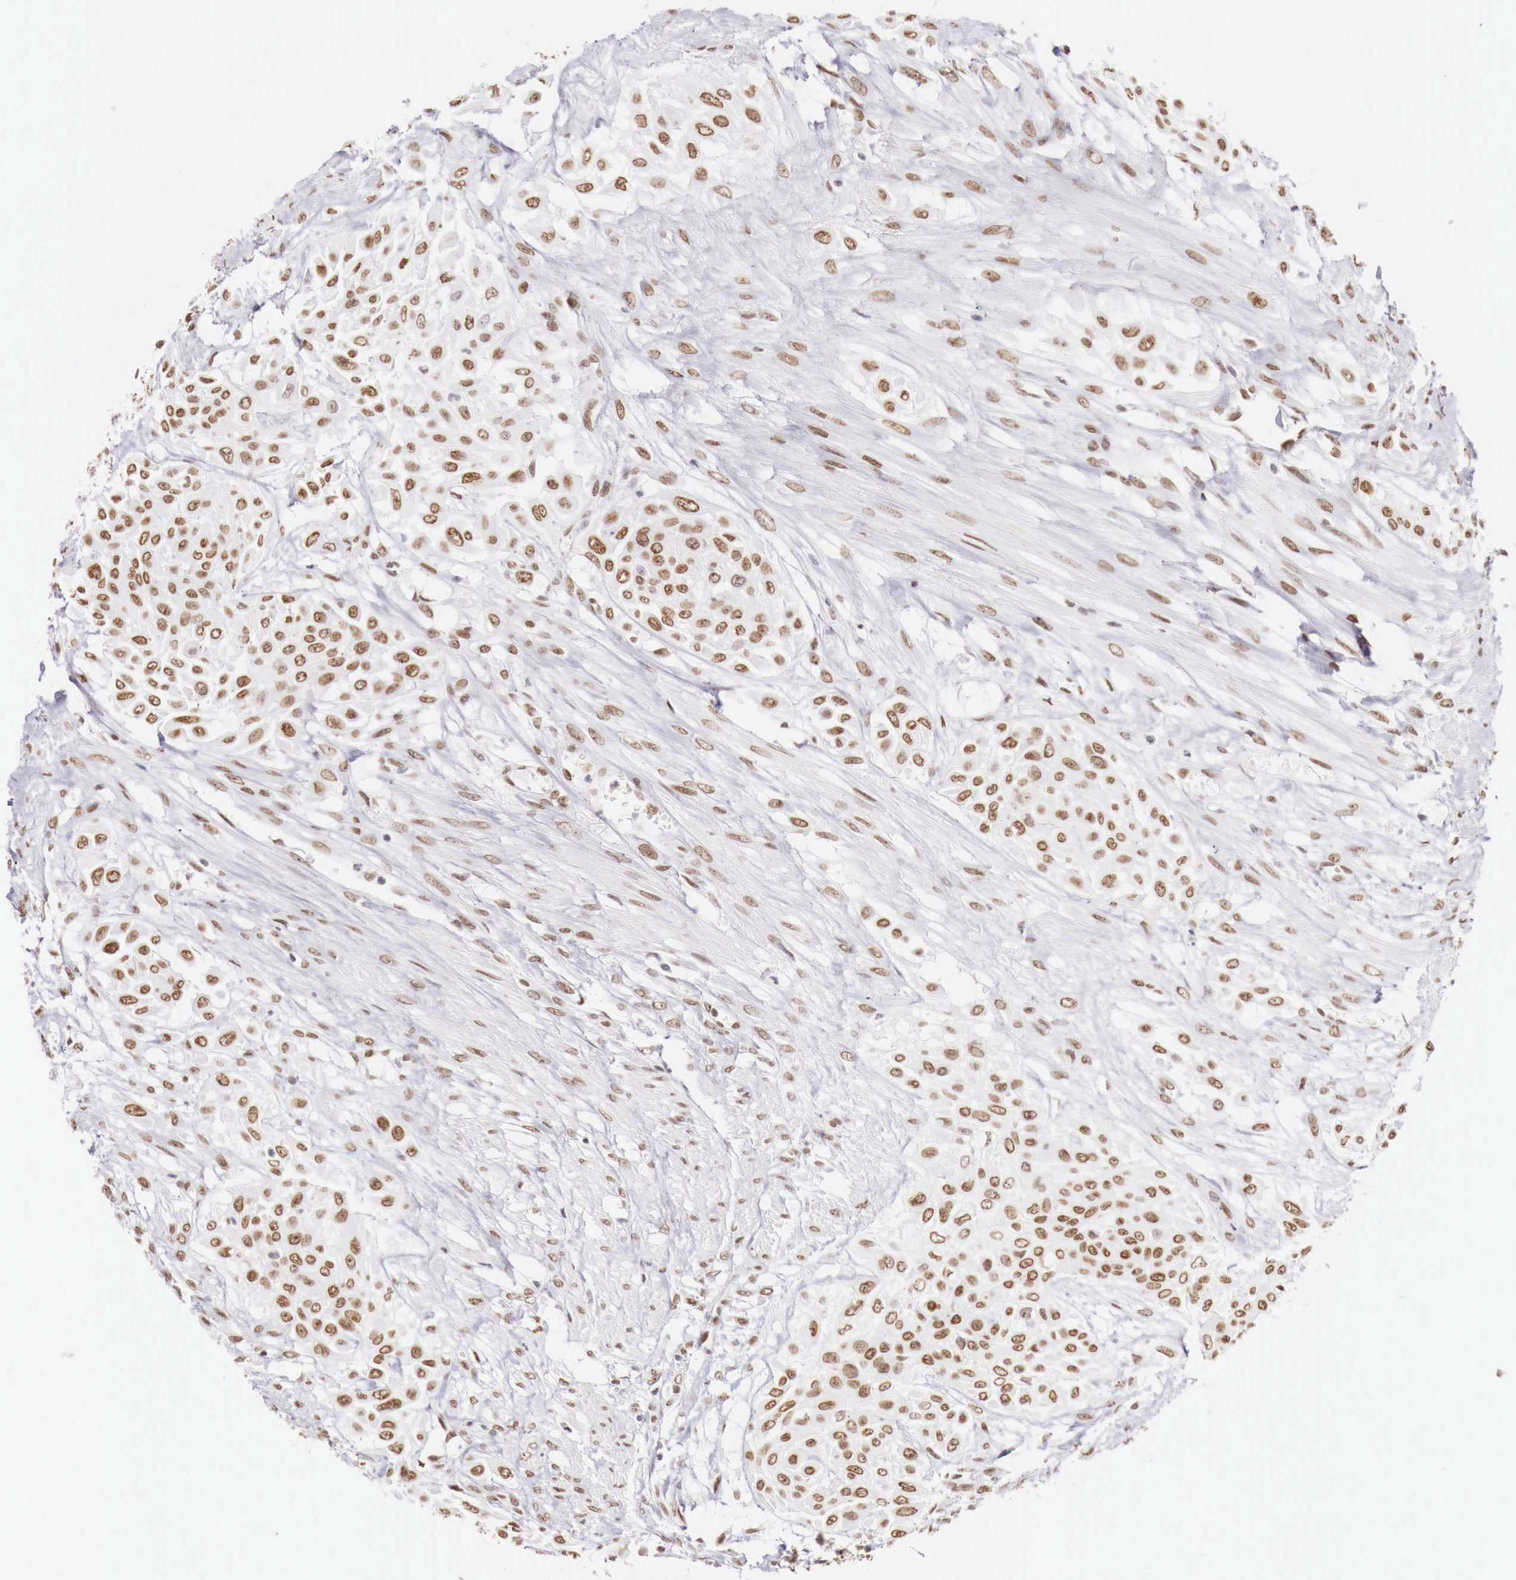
{"staining": {"intensity": "weak", "quantity": "25%-75%", "location": "nuclear"}, "tissue": "urothelial cancer", "cell_type": "Tumor cells", "image_type": "cancer", "snomed": [{"axis": "morphology", "description": "Urothelial carcinoma, High grade"}, {"axis": "topography", "description": "Urinary bladder"}], "caption": "Urothelial cancer was stained to show a protein in brown. There is low levels of weak nuclear positivity in approximately 25%-75% of tumor cells.", "gene": "PHF14", "patient": {"sex": "male", "age": 57}}